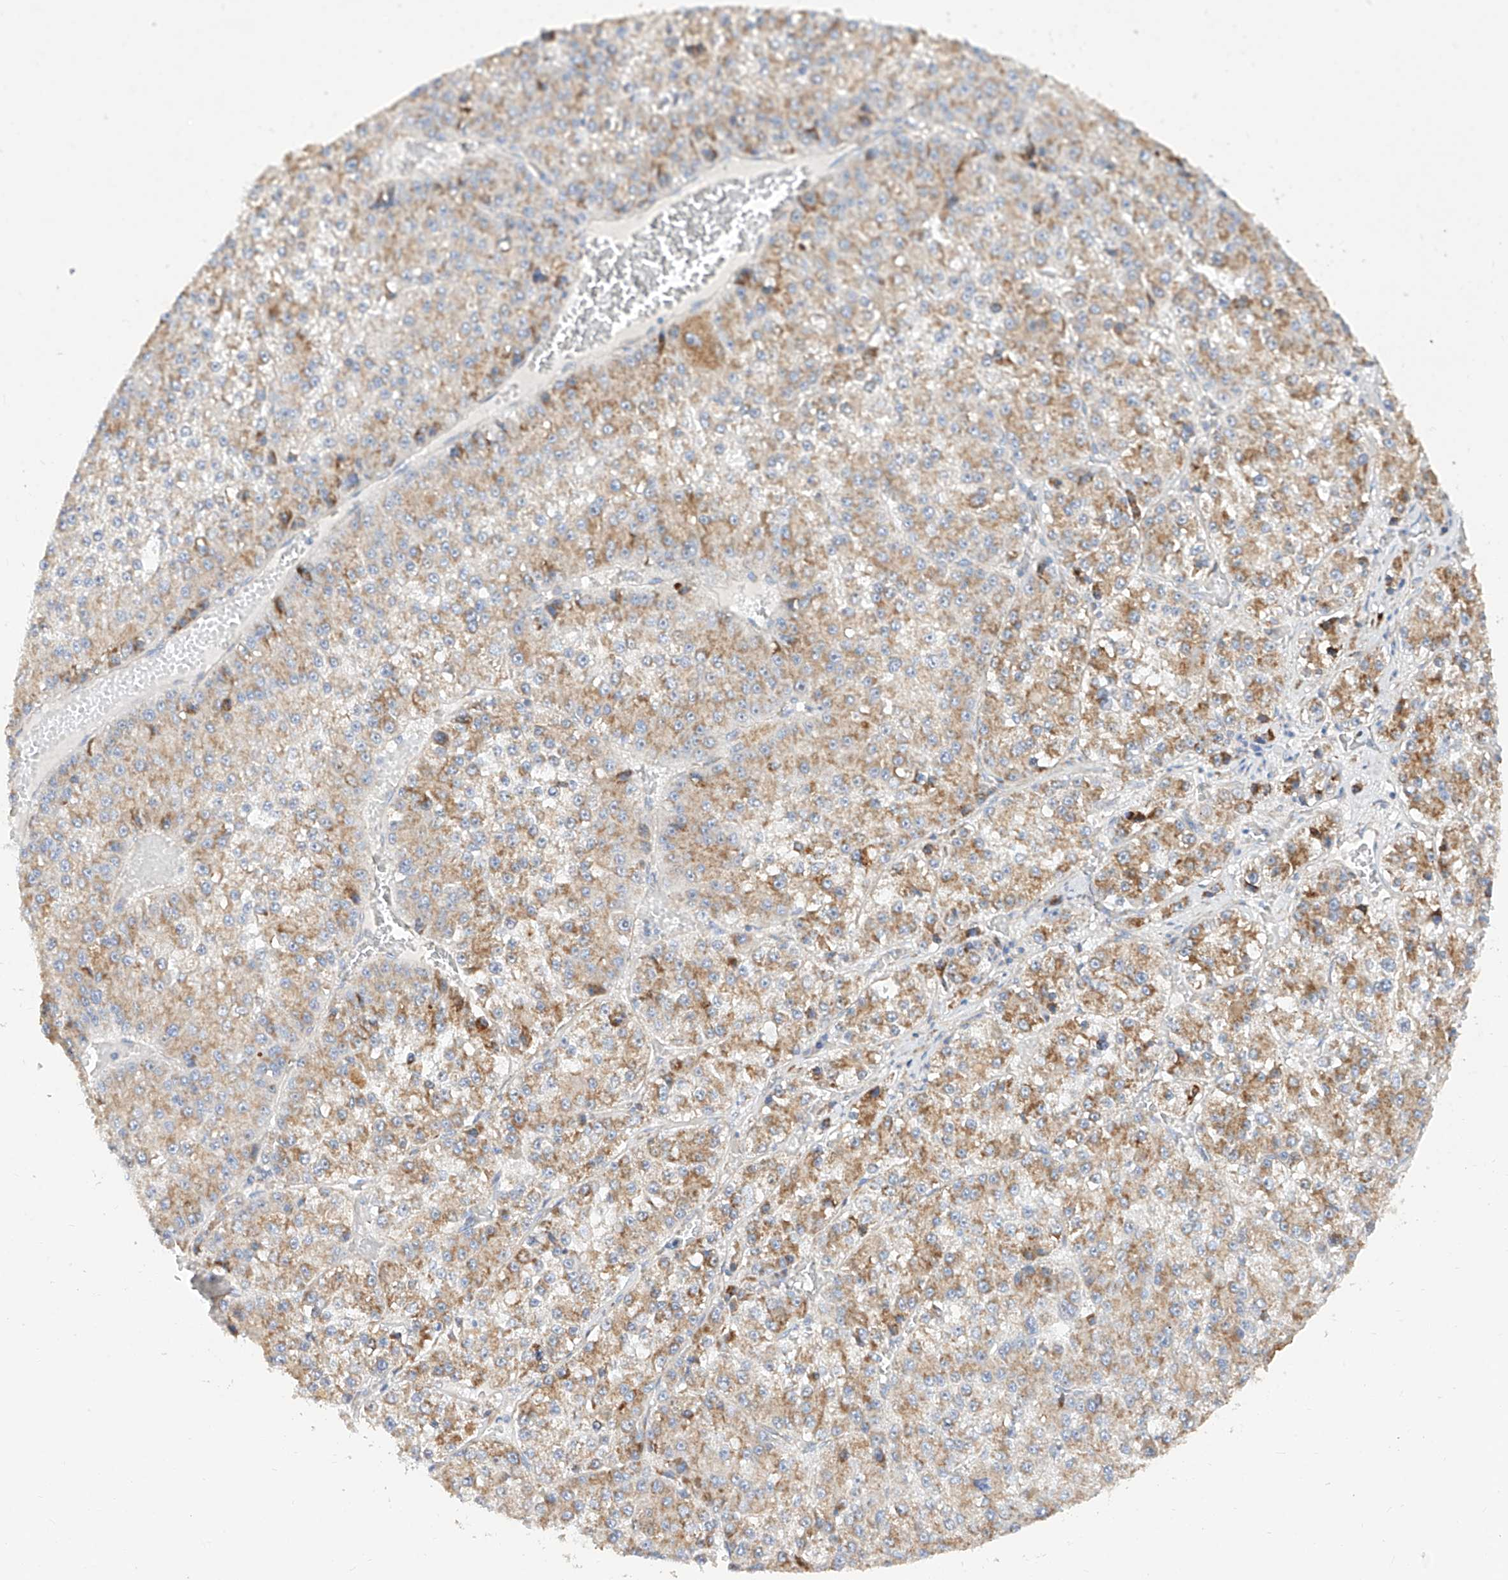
{"staining": {"intensity": "moderate", "quantity": ">75%", "location": "cytoplasmic/membranous"}, "tissue": "liver cancer", "cell_type": "Tumor cells", "image_type": "cancer", "snomed": [{"axis": "morphology", "description": "Carcinoma, Hepatocellular, NOS"}, {"axis": "topography", "description": "Liver"}], "caption": "A brown stain labels moderate cytoplasmic/membranous positivity of a protein in liver cancer tumor cells.", "gene": "CST9", "patient": {"sex": "female", "age": 73}}